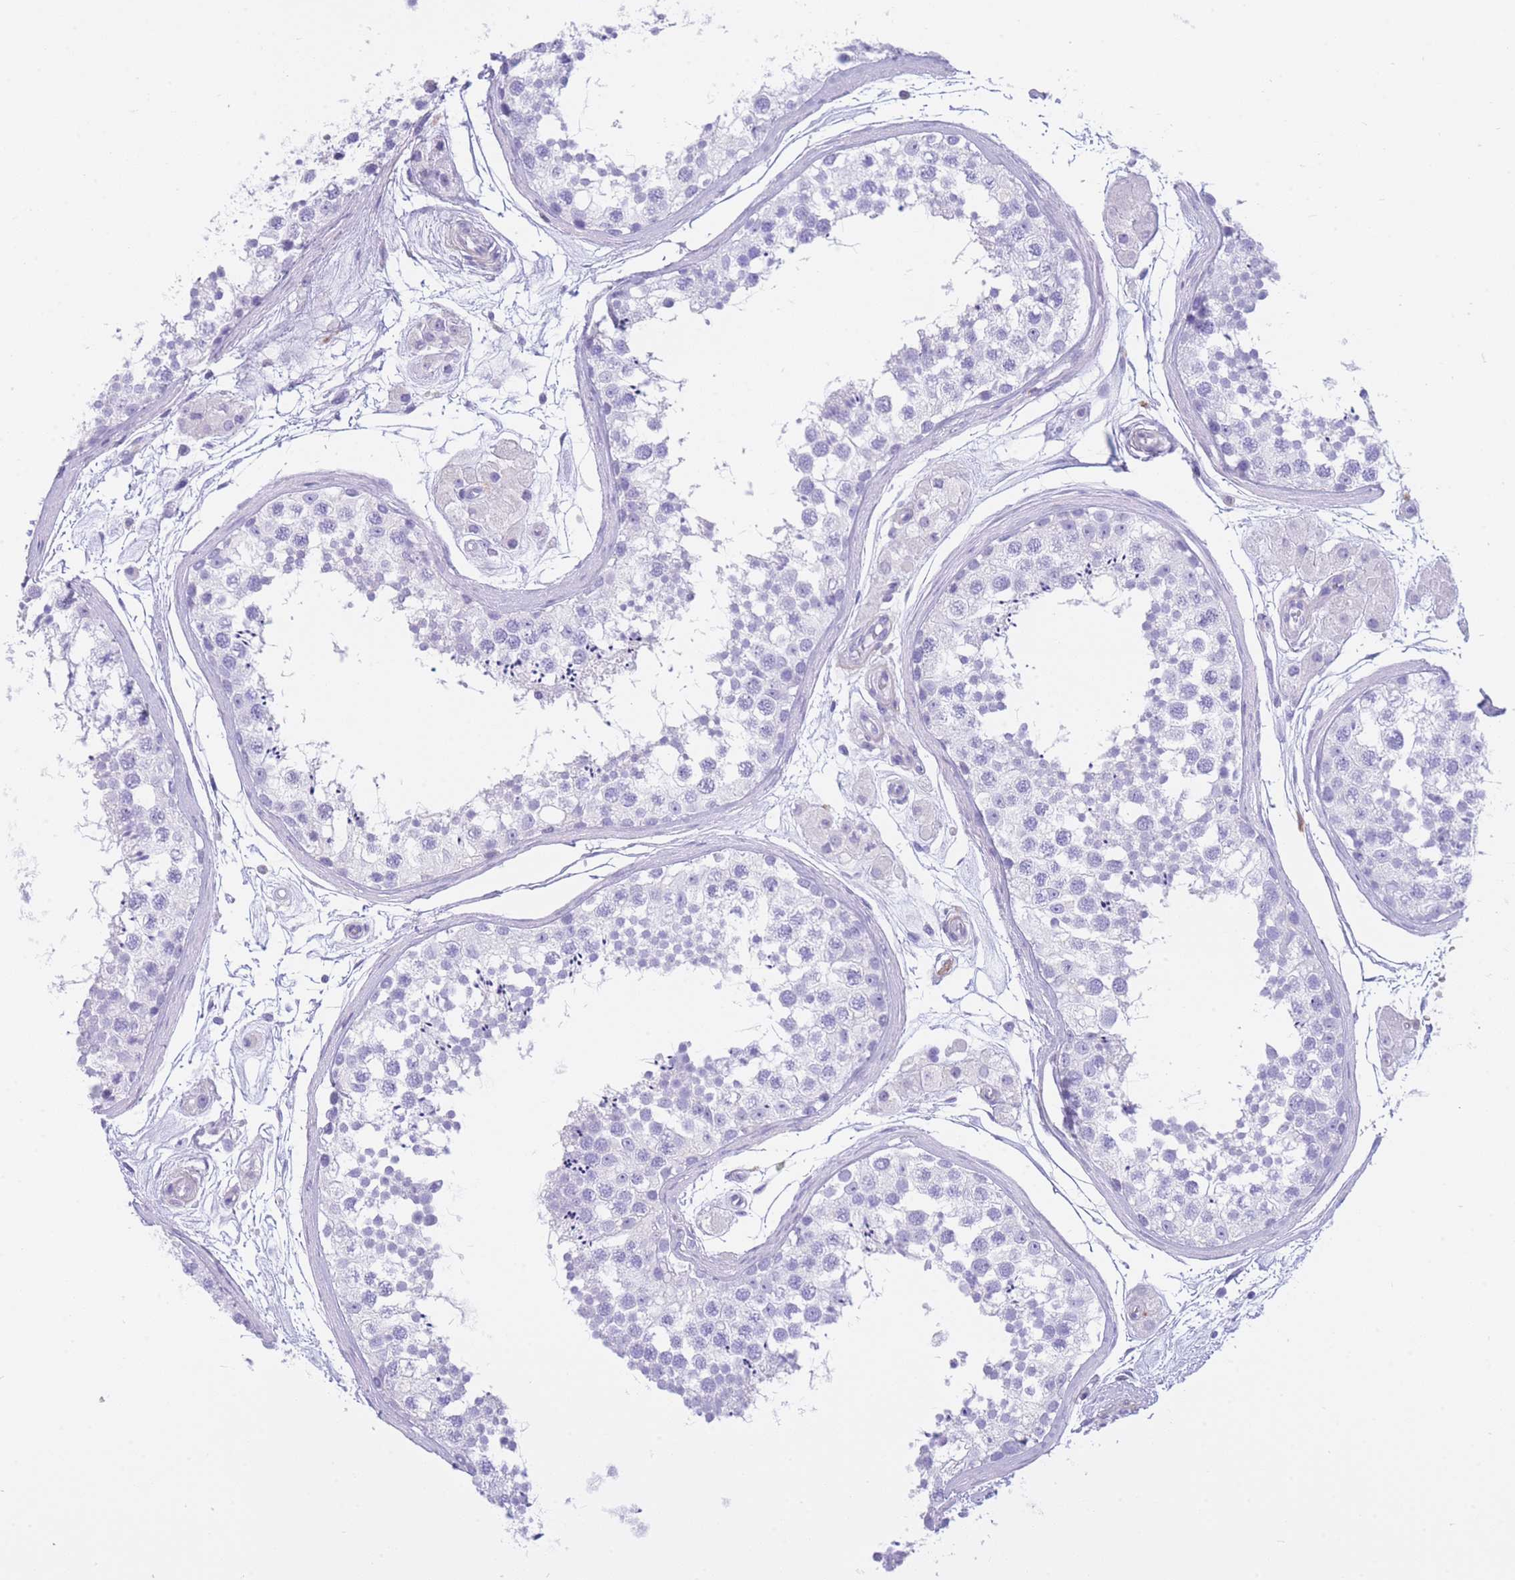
{"staining": {"intensity": "negative", "quantity": "none", "location": "none"}, "tissue": "testis", "cell_type": "Cells in seminiferous ducts", "image_type": "normal", "snomed": [{"axis": "morphology", "description": "Normal tissue, NOS"}, {"axis": "topography", "description": "Testis"}], "caption": "Immunohistochemistry of unremarkable testis reveals no positivity in cells in seminiferous ducts. The staining was performed using DAB (3,3'-diaminobenzidine) to visualize the protein expression in brown, while the nuclei were stained in blue with hematoxylin (Magnification: 20x).", "gene": "PLBD1", "patient": {"sex": "male", "age": 56}}